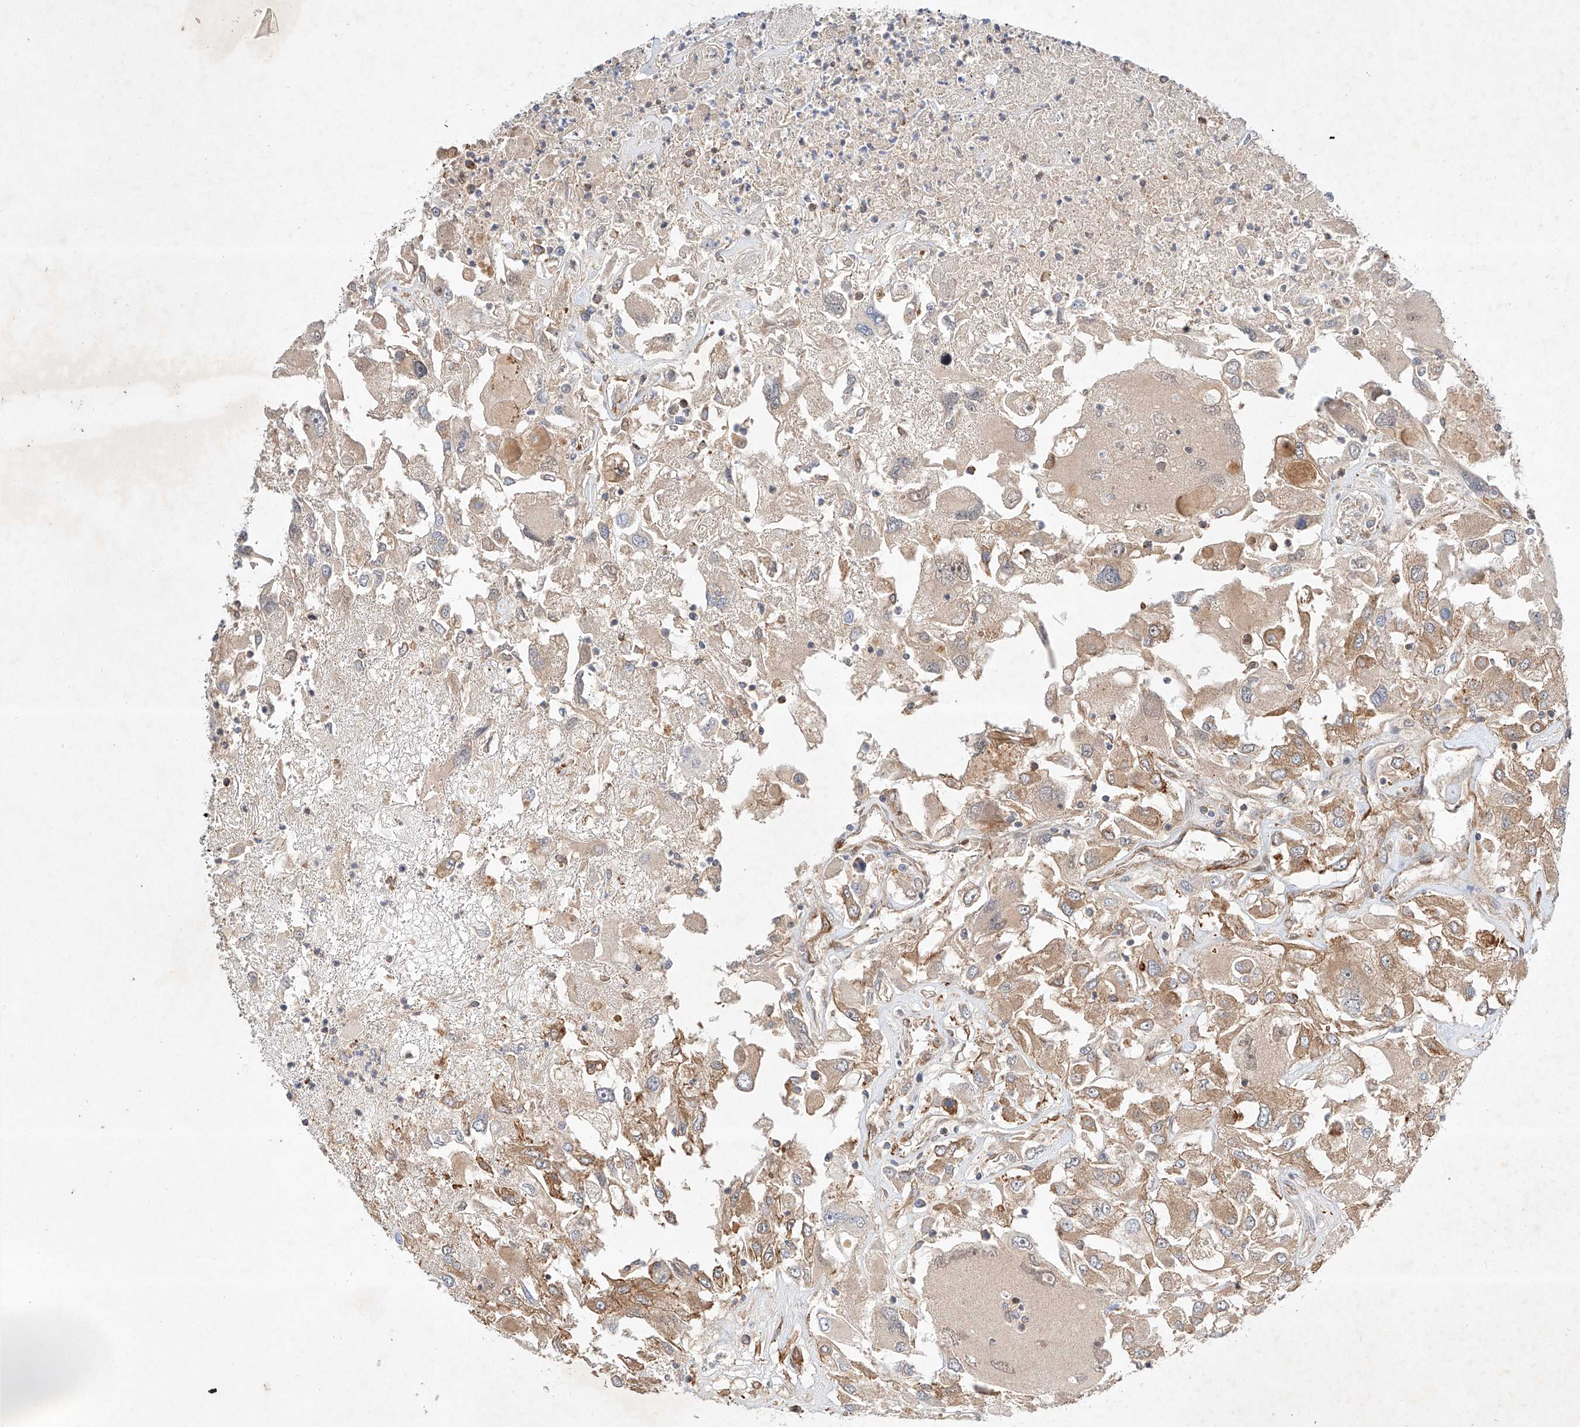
{"staining": {"intensity": "moderate", "quantity": "25%-75%", "location": "cytoplasmic/membranous"}, "tissue": "renal cancer", "cell_type": "Tumor cells", "image_type": "cancer", "snomed": [{"axis": "morphology", "description": "Adenocarcinoma, NOS"}, {"axis": "topography", "description": "Kidney"}], "caption": "Moderate cytoplasmic/membranous positivity for a protein is present in approximately 25%-75% of tumor cells of renal cancer using immunohistochemistry (IHC).", "gene": "ARHGAP33", "patient": {"sex": "female", "age": 52}}